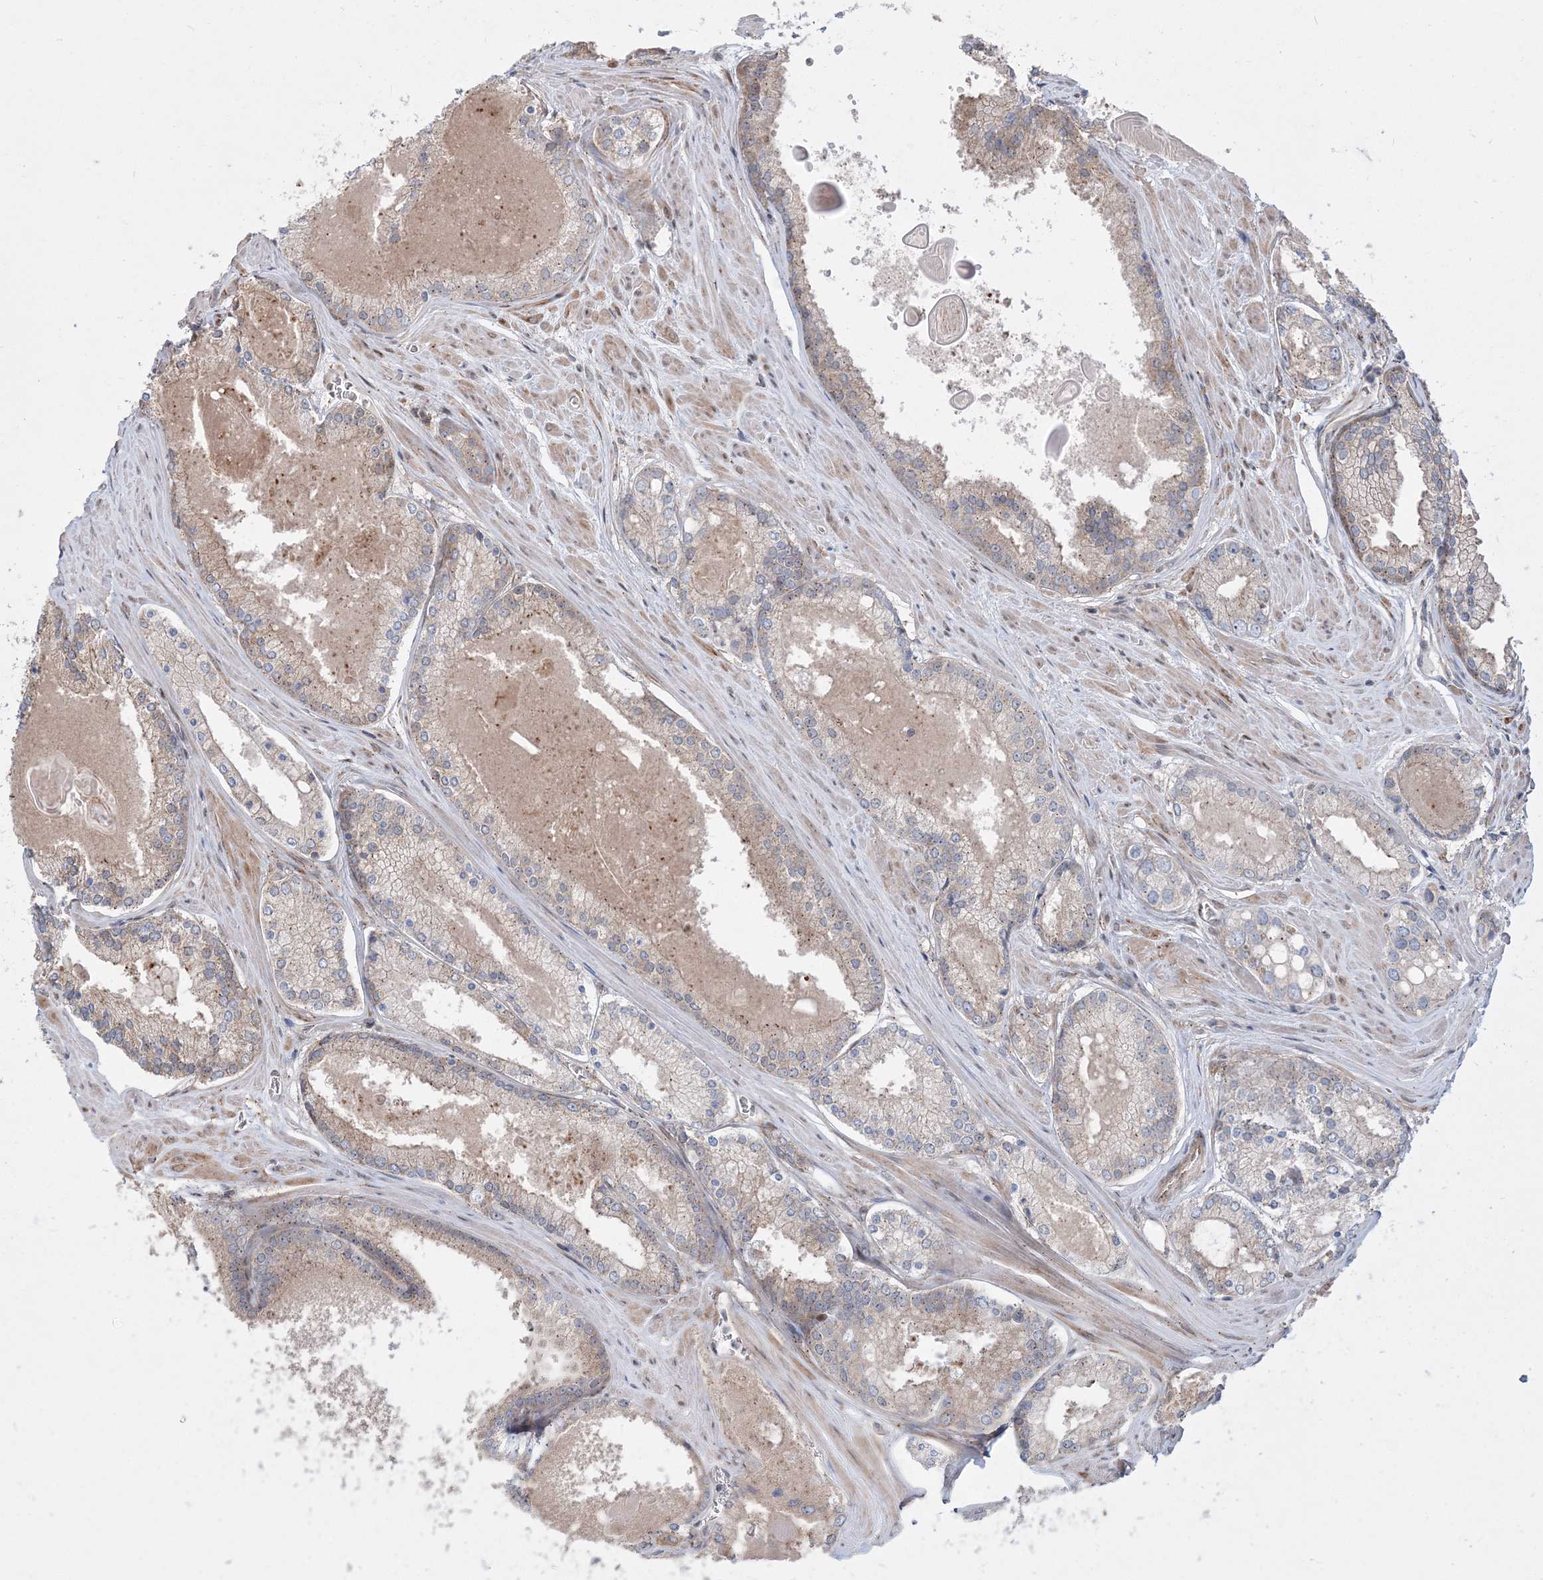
{"staining": {"intensity": "weak", "quantity": "<25%", "location": "cytoplasmic/membranous"}, "tissue": "prostate cancer", "cell_type": "Tumor cells", "image_type": "cancer", "snomed": [{"axis": "morphology", "description": "Adenocarcinoma, Low grade"}, {"axis": "topography", "description": "Prostate"}], "caption": "Immunohistochemical staining of human prostate low-grade adenocarcinoma shows no significant expression in tumor cells.", "gene": "CXXC5", "patient": {"sex": "male", "age": 54}}